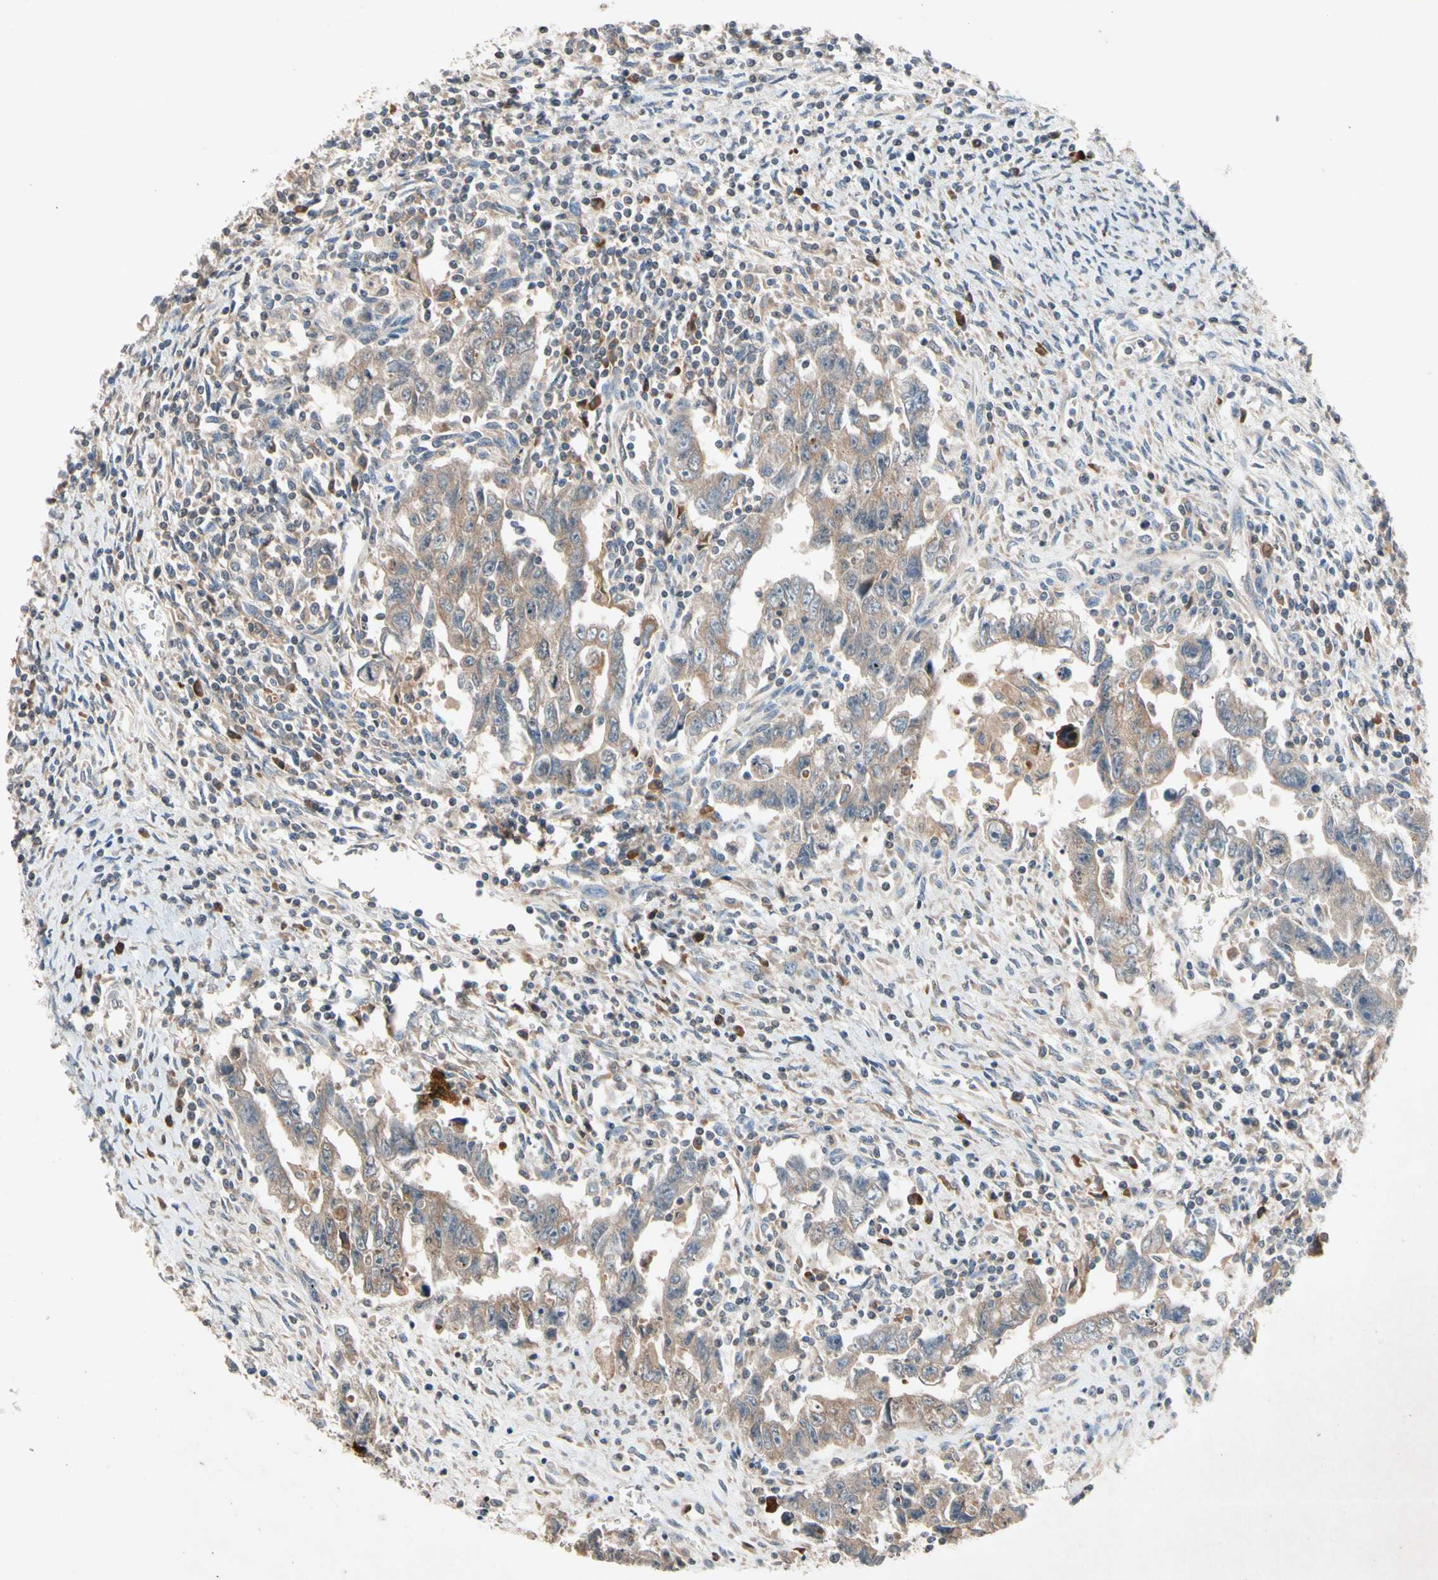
{"staining": {"intensity": "moderate", "quantity": ">75%", "location": "cytoplasmic/membranous"}, "tissue": "testis cancer", "cell_type": "Tumor cells", "image_type": "cancer", "snomed": [{"axis": "morphology", "description": "Carcinoma, Embryonal, NOS"}, {"axis": "topography", "description": "Testis"}], "caption": "Testis cancer was stained to show a protein in brown. There is medium levels of moderate cytoplasmic/membranous expression in approximately >75% of tumor cells.", "gene": "PRDX4", "patient": {"sex": "male", "age": 28}}